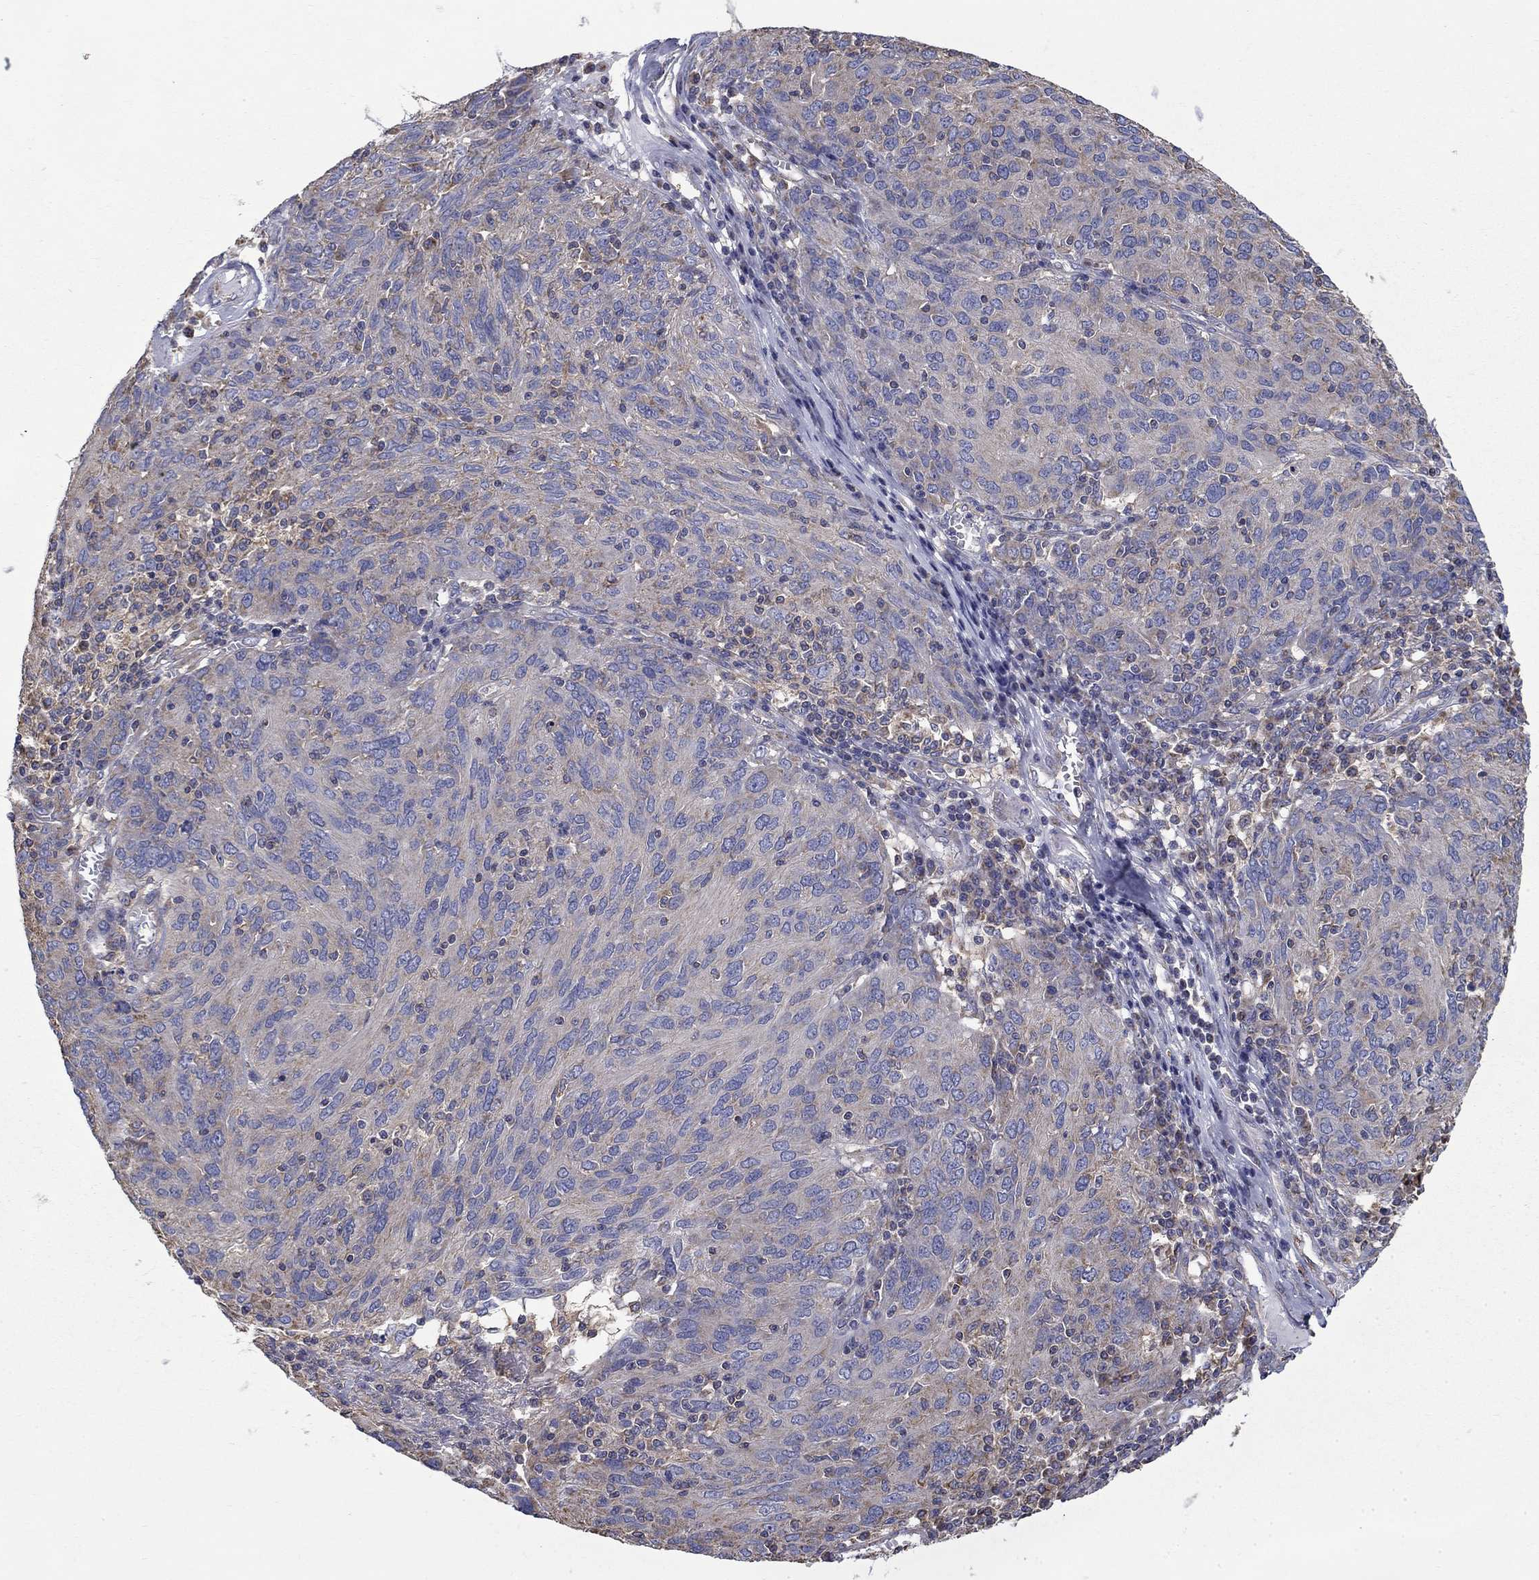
{"staining": {"intensity": "negative", "quantity": "none", "location": "none"}, "tissue": "ovarian cancer", "cell_type": "Tumor cells", "image_type": "cancer", "snomed": [{"axis": "morphology", "description": "Carcinoma, endometroid"}, {"axis": "topography", "description": "Ovary"}], "caption": "Tumor cells are negative for brown protein staining in endometroid carcinoma (ovarian). (DAB immunohistochemistry (IHC), high magnification).", "gene": "NME5", "patient": {"sex": "female", "age": 50}}